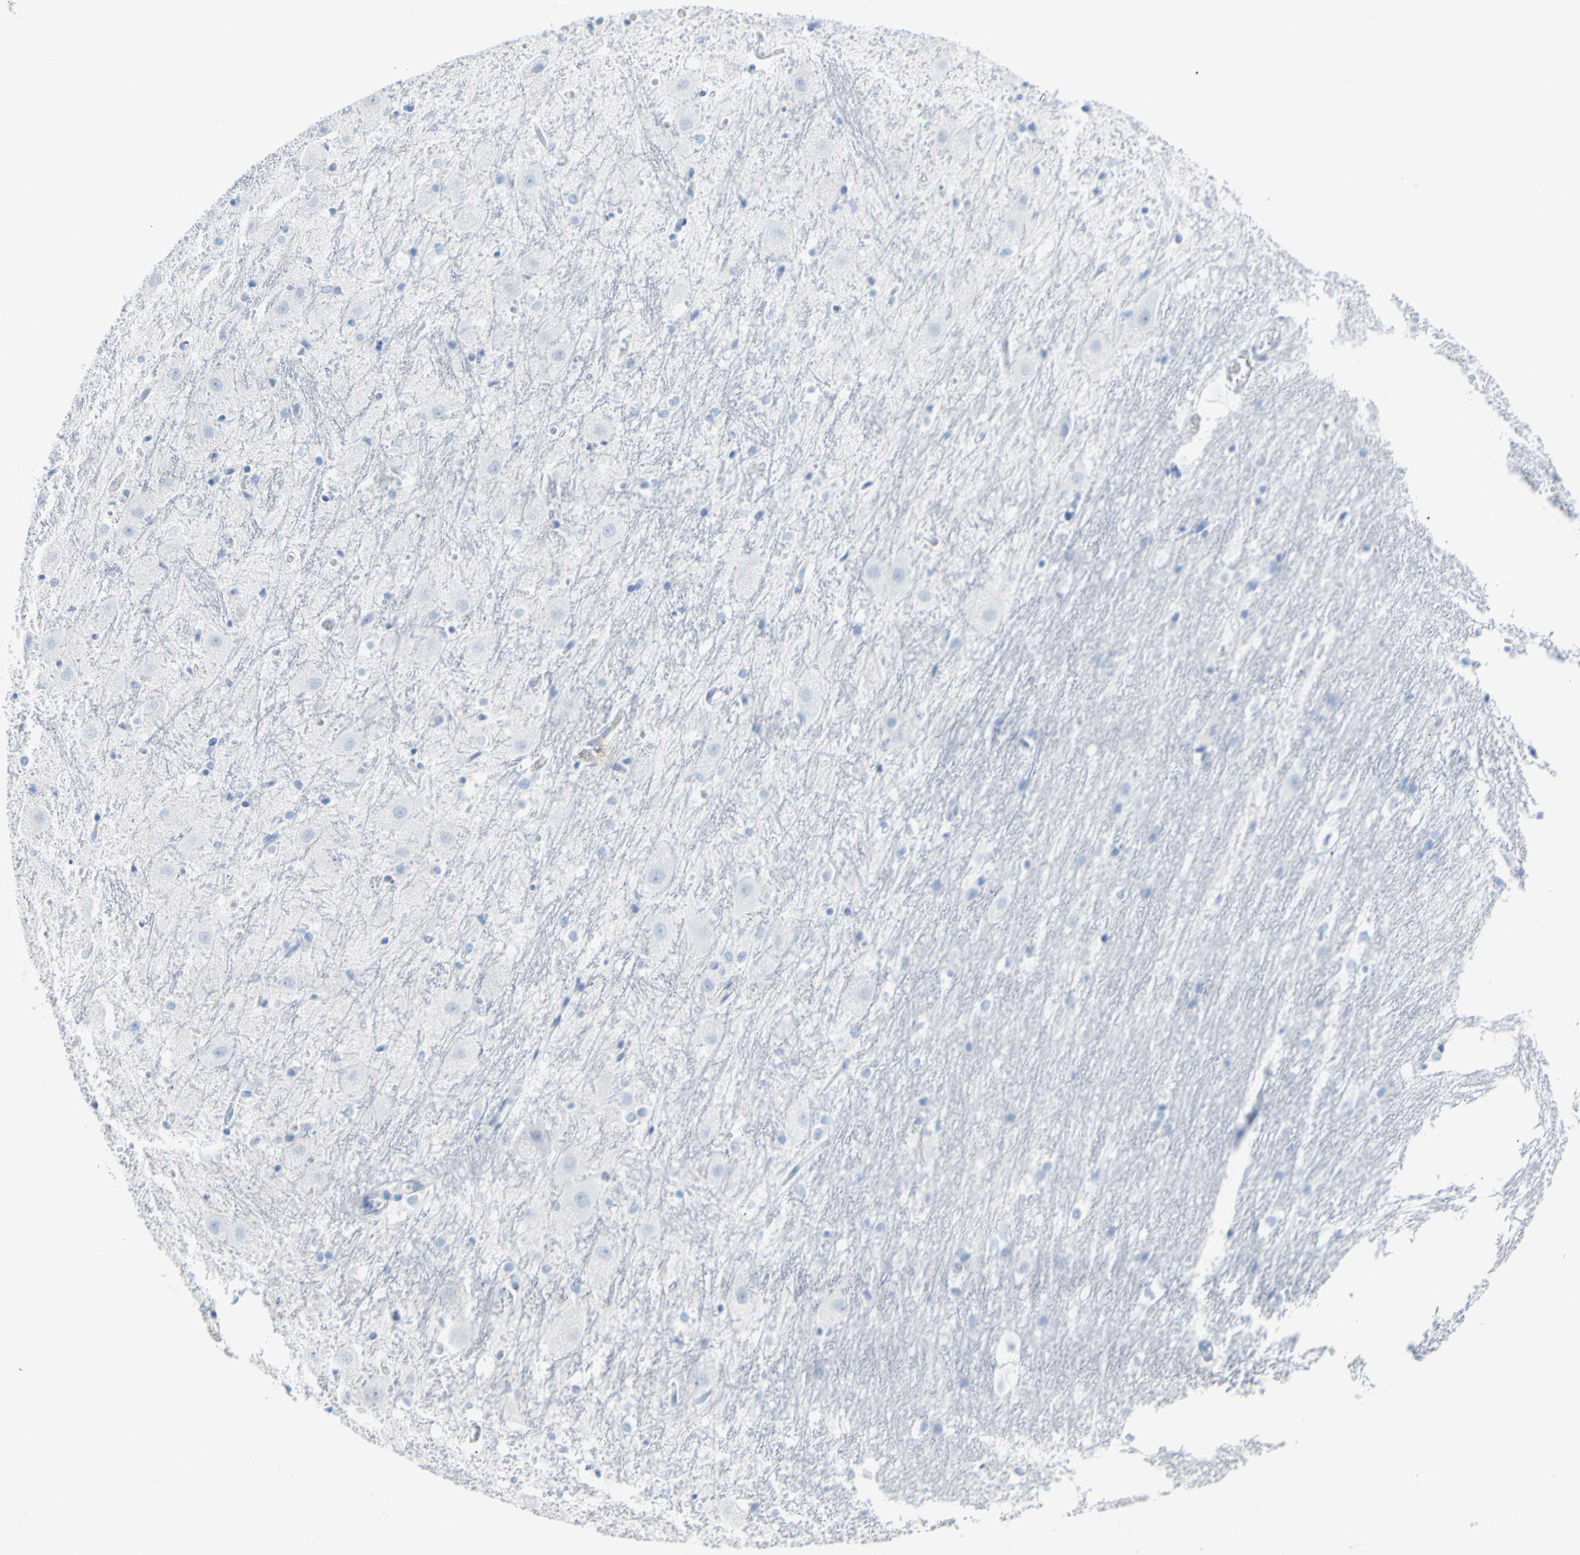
{"staining": {"intensity": "negative", "quantity": "none", "location": "none"}, "tissue": "hippocampus", "cell_type": "Glial cells", "image_type": "normal", "snomed": [{"axis": "morphology", "description": "Normal tissue, NOS"}, {"axis": "topography", "description": "Hippocampus"}], "caption": "This image is of normal hippocampus stained with immunohistochemistry (IHC) to label a protein in brown with the nuclei are counter-stained blue. There is no expression in glial cells. (Brightfield microscopy of DAB (3,3'-diaminobenzidine) immunohistochemistry at high magnification).", "gene": "OPN1SW", "patient": {"sex": "female", "age": 19}}